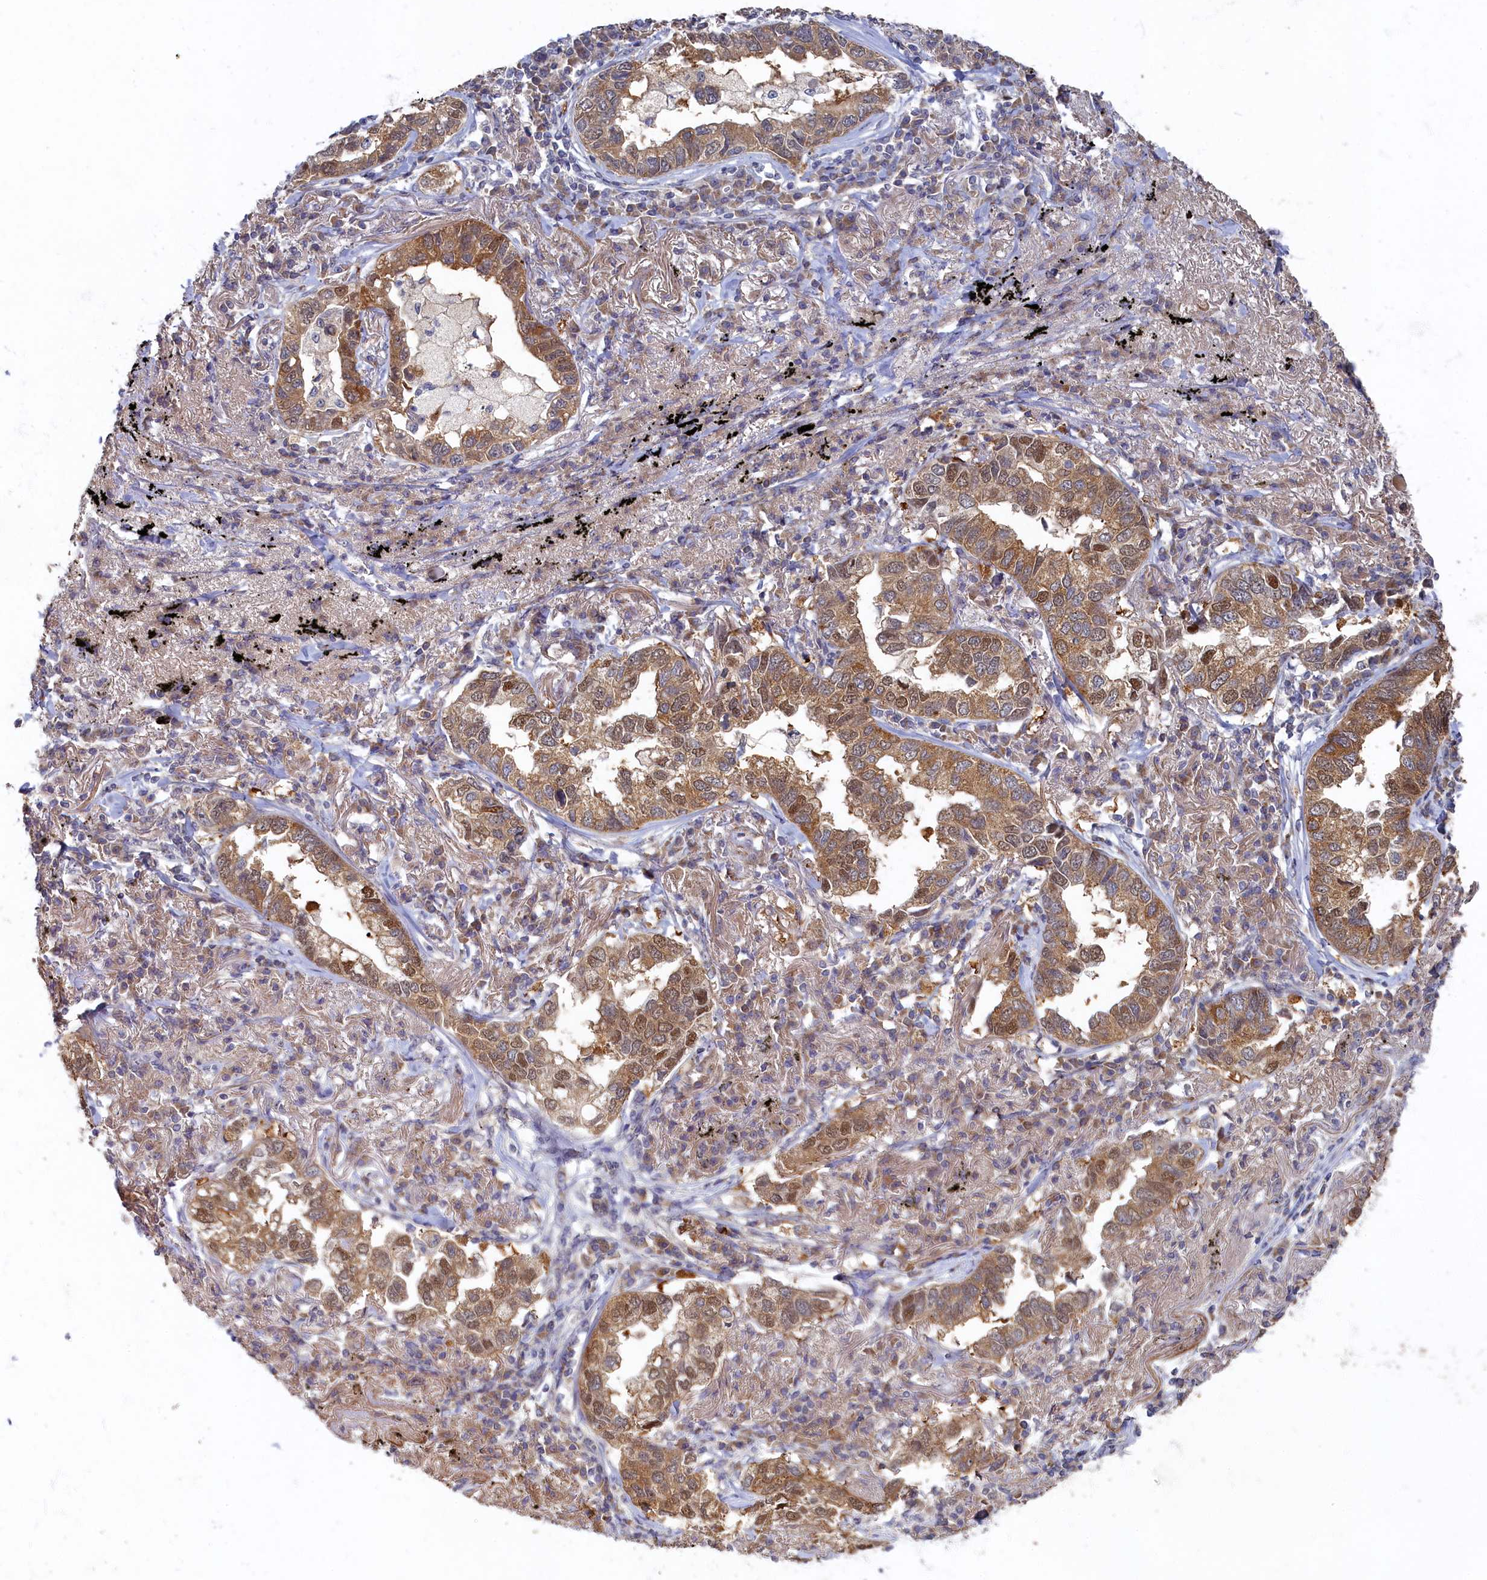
{"staining": {"intensity": "moderate", "quantity": ">75%", "location": "cytoplasmic/membranous,nuclear"}, "tissue": "lung cancer", "cell_type": "Tumor cells", "image_type": "cancer", "snomed": [{"axis": "morphology", "description": "Adenocarcinoma, NOS"}, {"axis": "topography", "description": "Lung"}], "caption": "The immunohistochemical stain shows moderate cytoplasmic/membranous and nuclear positivity in tumor cells of lung cancer tissue. Nuclei are stained in blue.", "gene": "HUNK", "patient": {"sex": "male", "age": 65}}